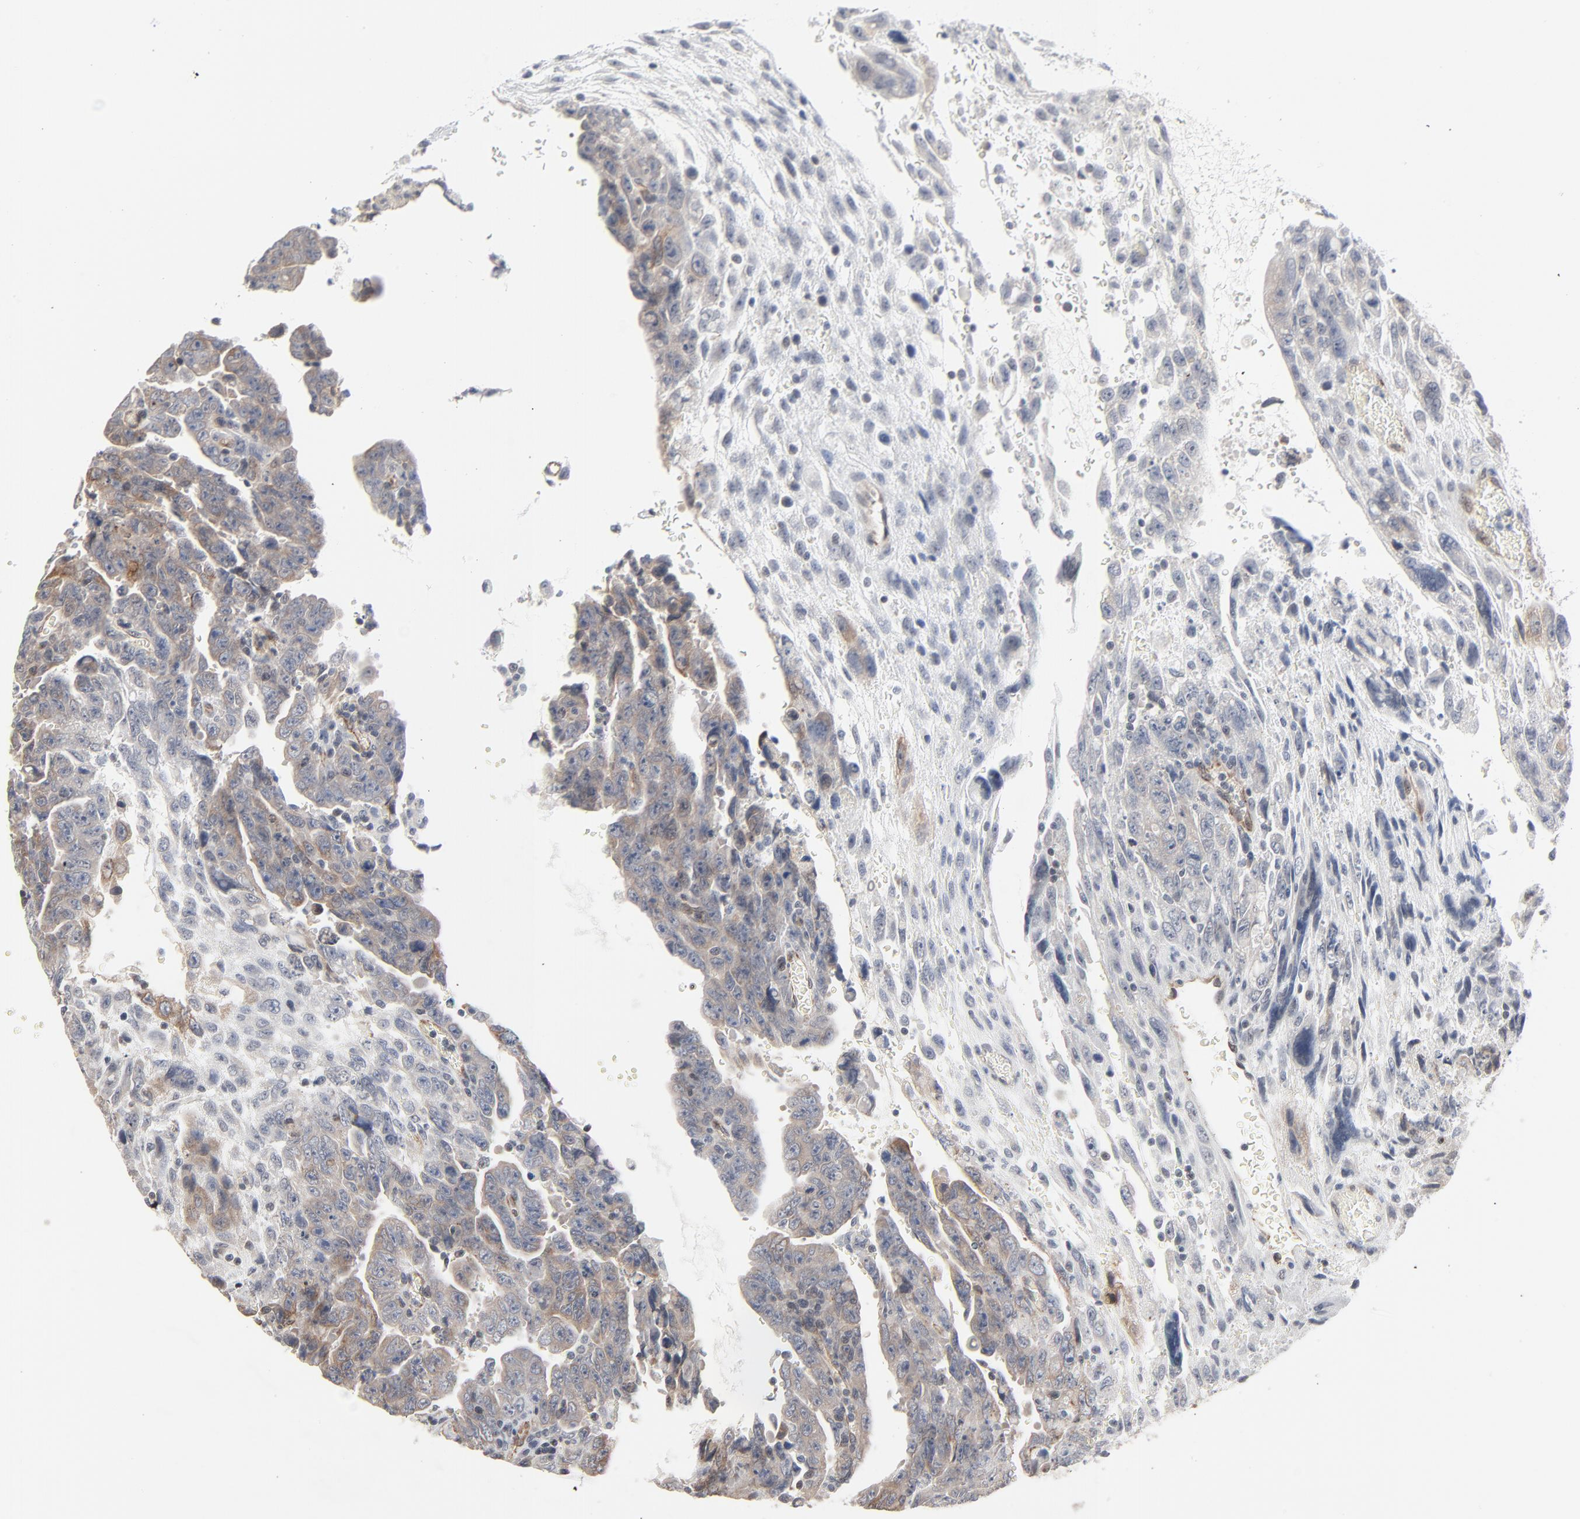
{"staining": {"intensity": "weak", "quantity": ">75%", "location": "cytoplasmic/membranous"}, "tissue": "testis cancer", "cell_type": "Tumor cells", "image_type": "cancer", "snomed": [{"axis": "morphology", "description": "Carcinoma, Embryonal, NOS"}, {"axis": "topography", "description": "Testis"}], "caption": "Protein expression analysis of human testis cancer reveals weak cytoplasmic/membranous expression in about >75% of tumor cells.", "gene": "ITPR3", "patient": {"sex": "male", "age": 28}}